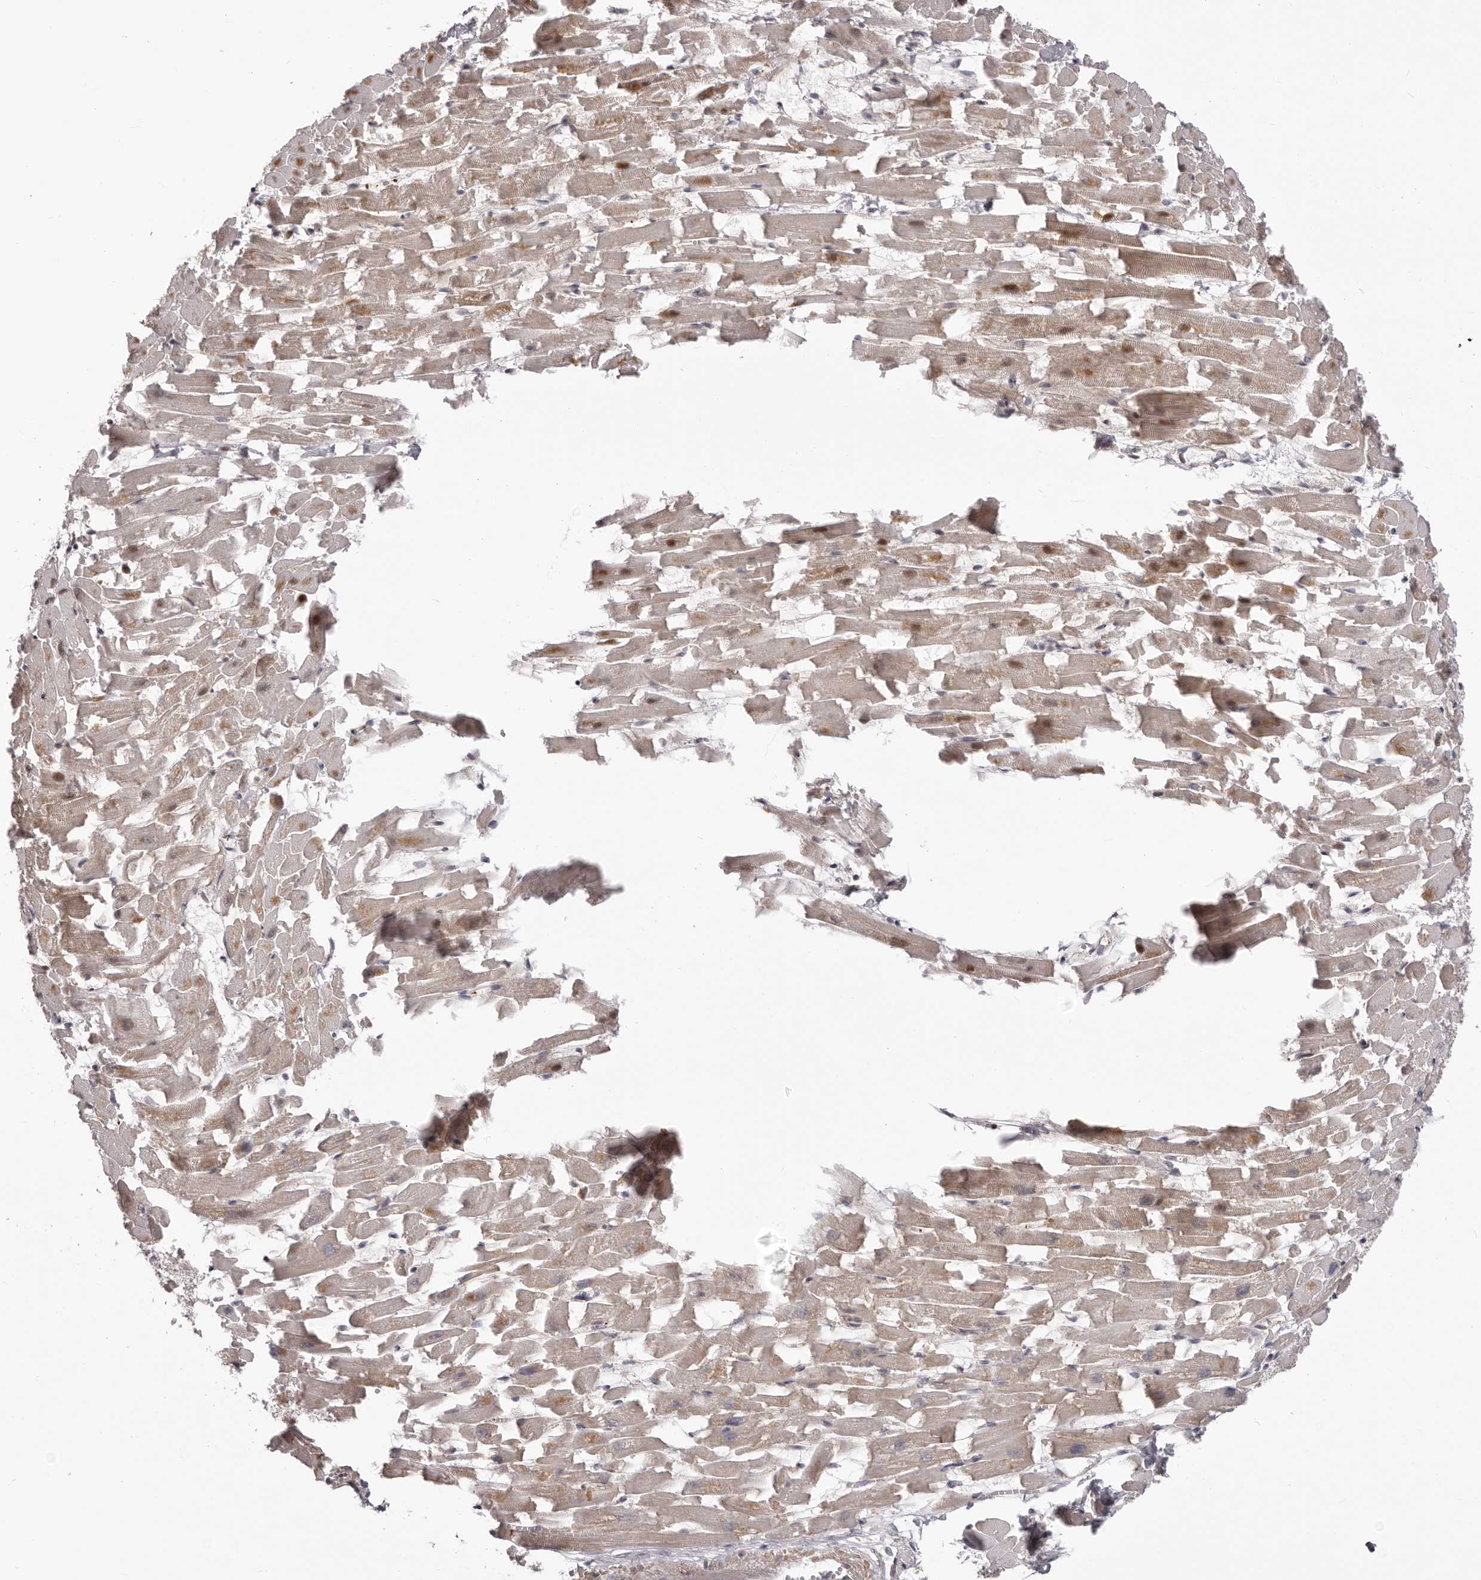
{"staining": {"intensity": "moderate", "quantity": "25%-75%", "location": "cytoplasmic/membranous"}, "tissue": "heart muscle", "cell_type": "Cardiomyocytes", "image_type": "normal", "snomed": [{"axis": "morphology", "description": "Normal tissue, NOS"}, {"axis": "topography", "description": "Heart"}], "caption": "Immunohistochemistry (IHC) photomicrograph of normal heart muscle: heart muscle stained using immunohistochemistry shows medium levels of moderate protein expression localized specifically in the cytoplasmic/membranous of cardiomyocytes, appearing as a cytoplasmic/membranous brown color.", "gene": "OTUD3", "patient": {"sex": "female", "age": 64}}